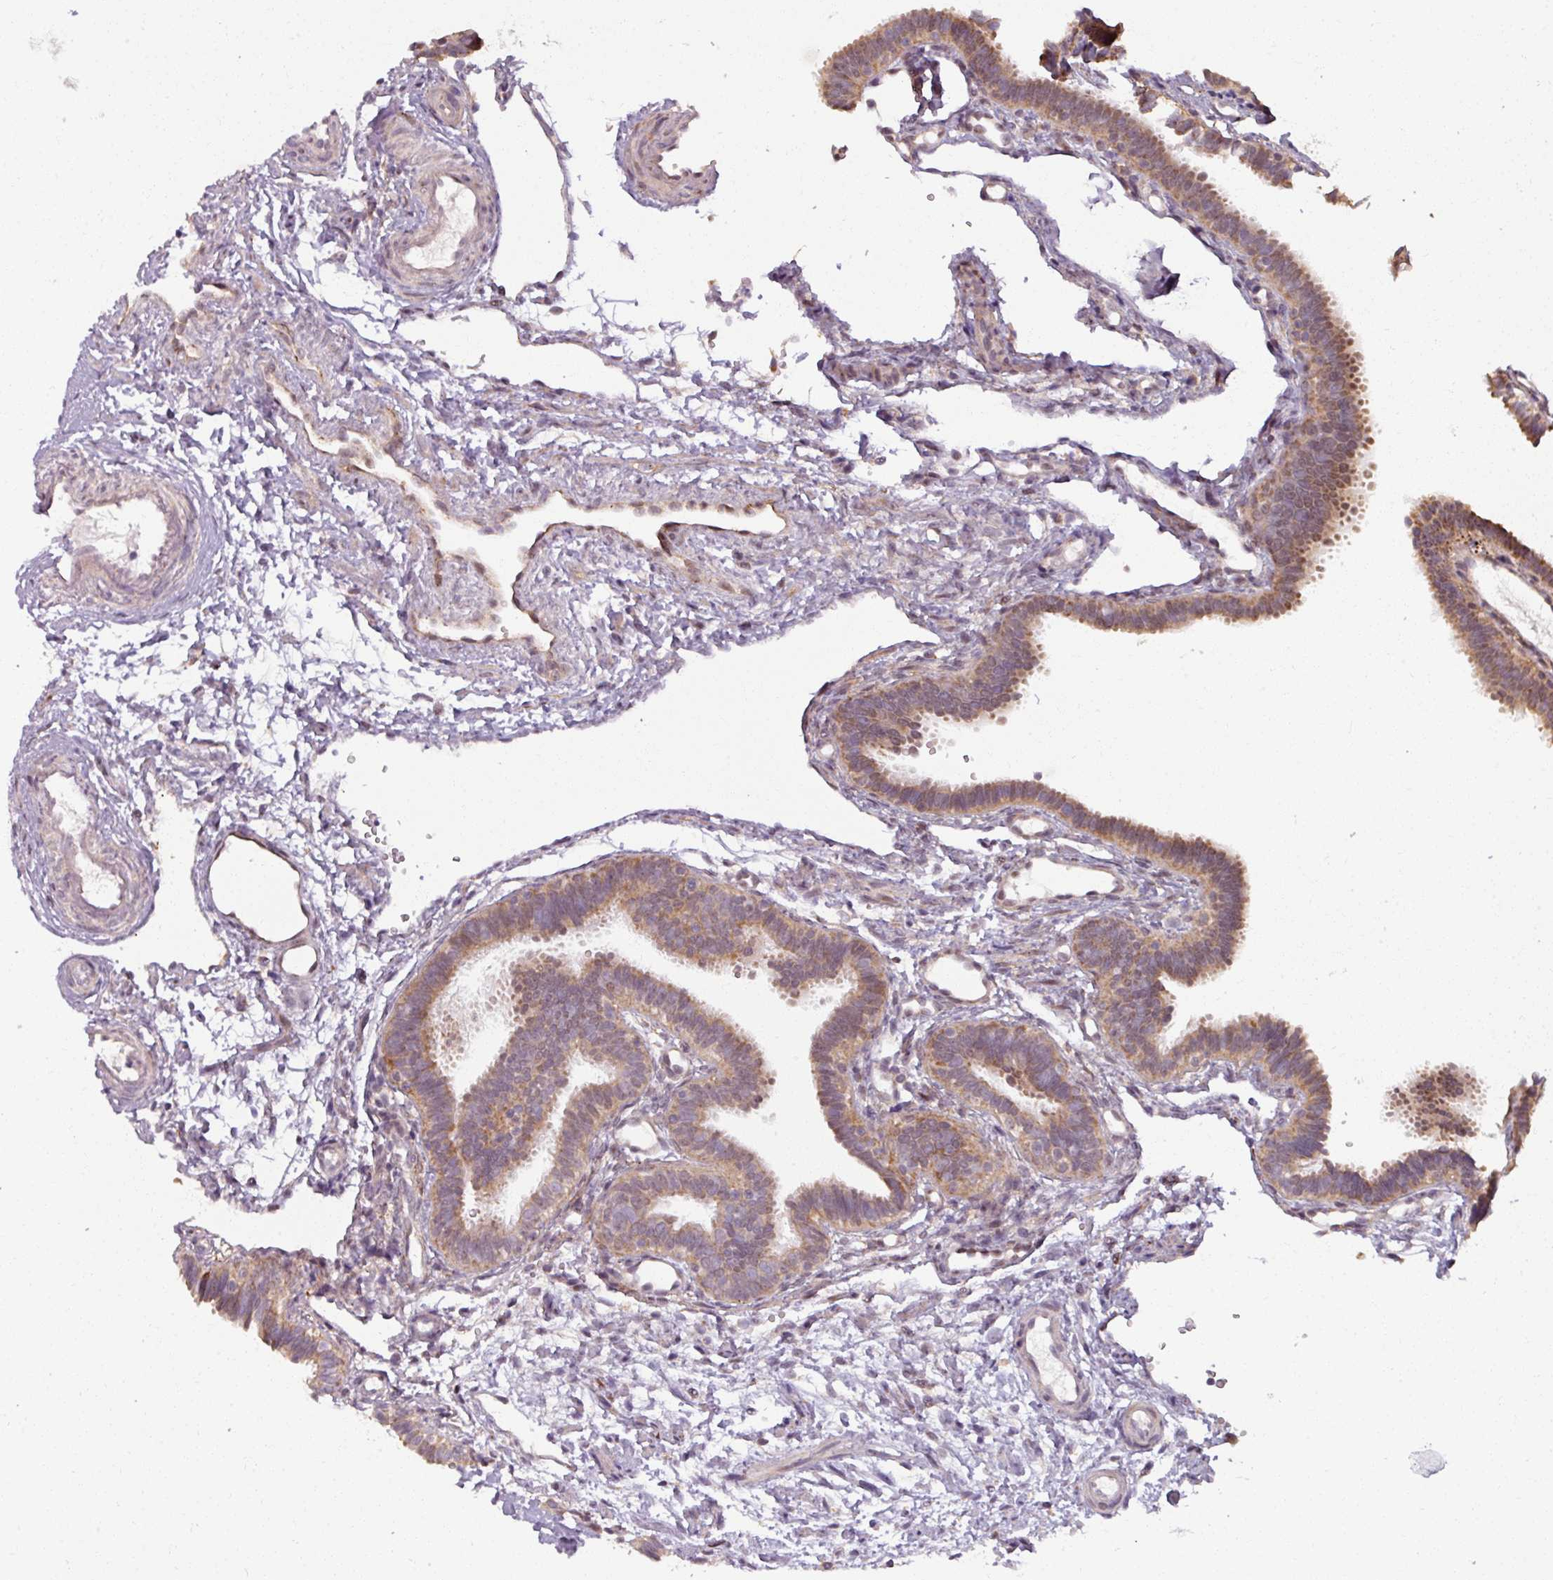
{"staining": {"intensity": "moderate", "quantity": ">75%", "location": "cytoplasmic/membranous"}, "tissue": "fallopian tube", "cell_type": "Glandular cells", "image_type": "normal", "snomed": [{"axis": "morphology", "description": "Normal tissue, NOS"}, {"axis": "topography", "description": "Fallopian tube"}], "caption": "Immunohistochemistry (IHC) staining of normal fallopian tube, which shows medium levels of moderate cytoplasmic/membranous positivity in about >75% of glandular cells indicating moderate cytoplasmic/membranous protein staining. The staining was performed using DAB (3,3'-diaminobenzidine) (brown) for protein detection and nuclei were counterstained in hematoxylin (blue).", "gene": "MAGT1", "patient": {"sex": "female", "age": 37}}